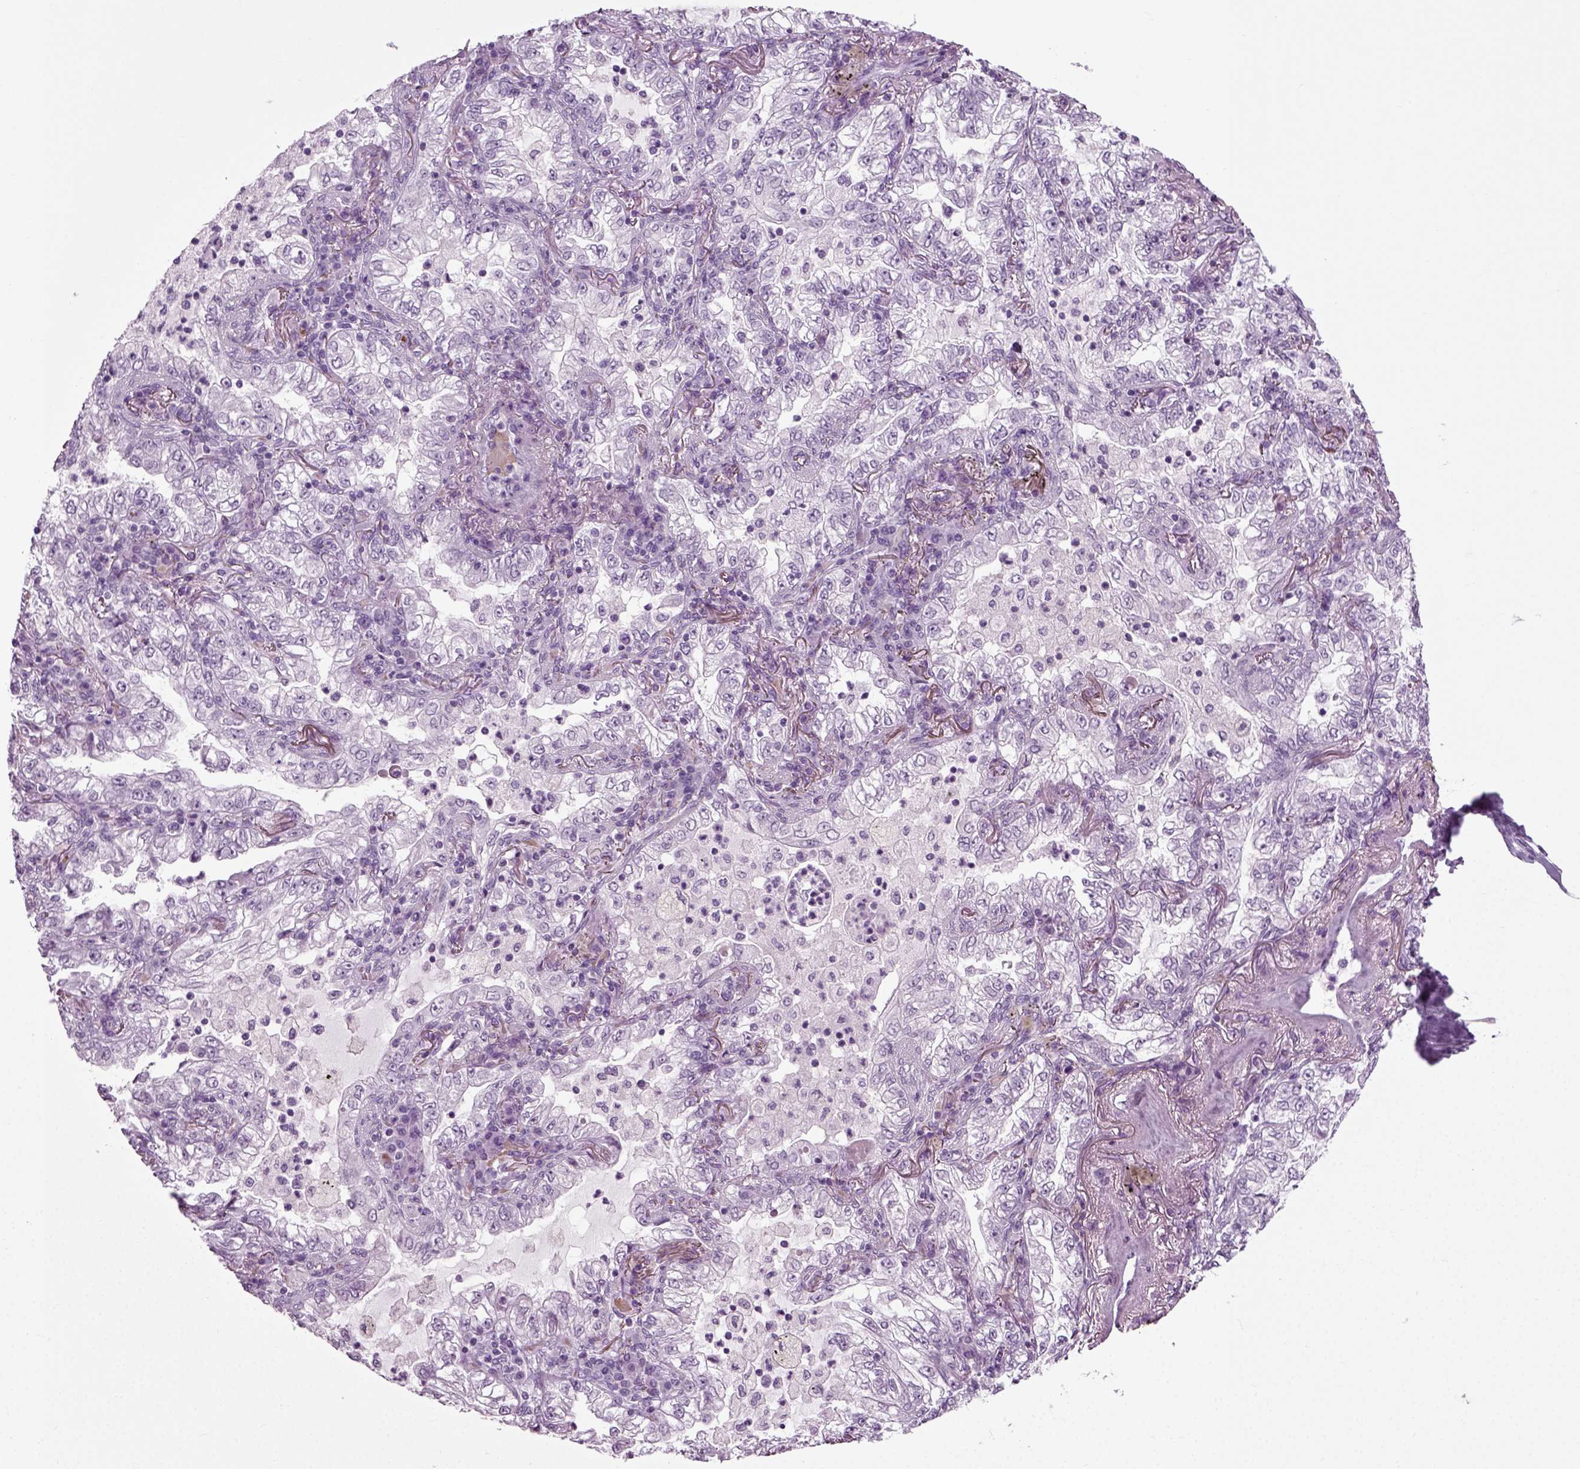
{"staining": {"intensity": "negative", "quantity": "none", "location": "none"}, "tissue": "lung cancer", "cell_type": "Tumor cells", "image_type": "cancer", "snomed": [{"axis": "morphology", "description": "Adenocarcinoma, NOS"}, {"axis": "topography", "description": "Lung"}], "caption": "This histopathology image is of lung cancer stained with immunohistochemistry to label a protein in brown with the nuclei are counter-stained blue. There is no staining in tumor cells.", "gene": "ZC2HC1C", "patient": {"sex": "female", "age": 73}}